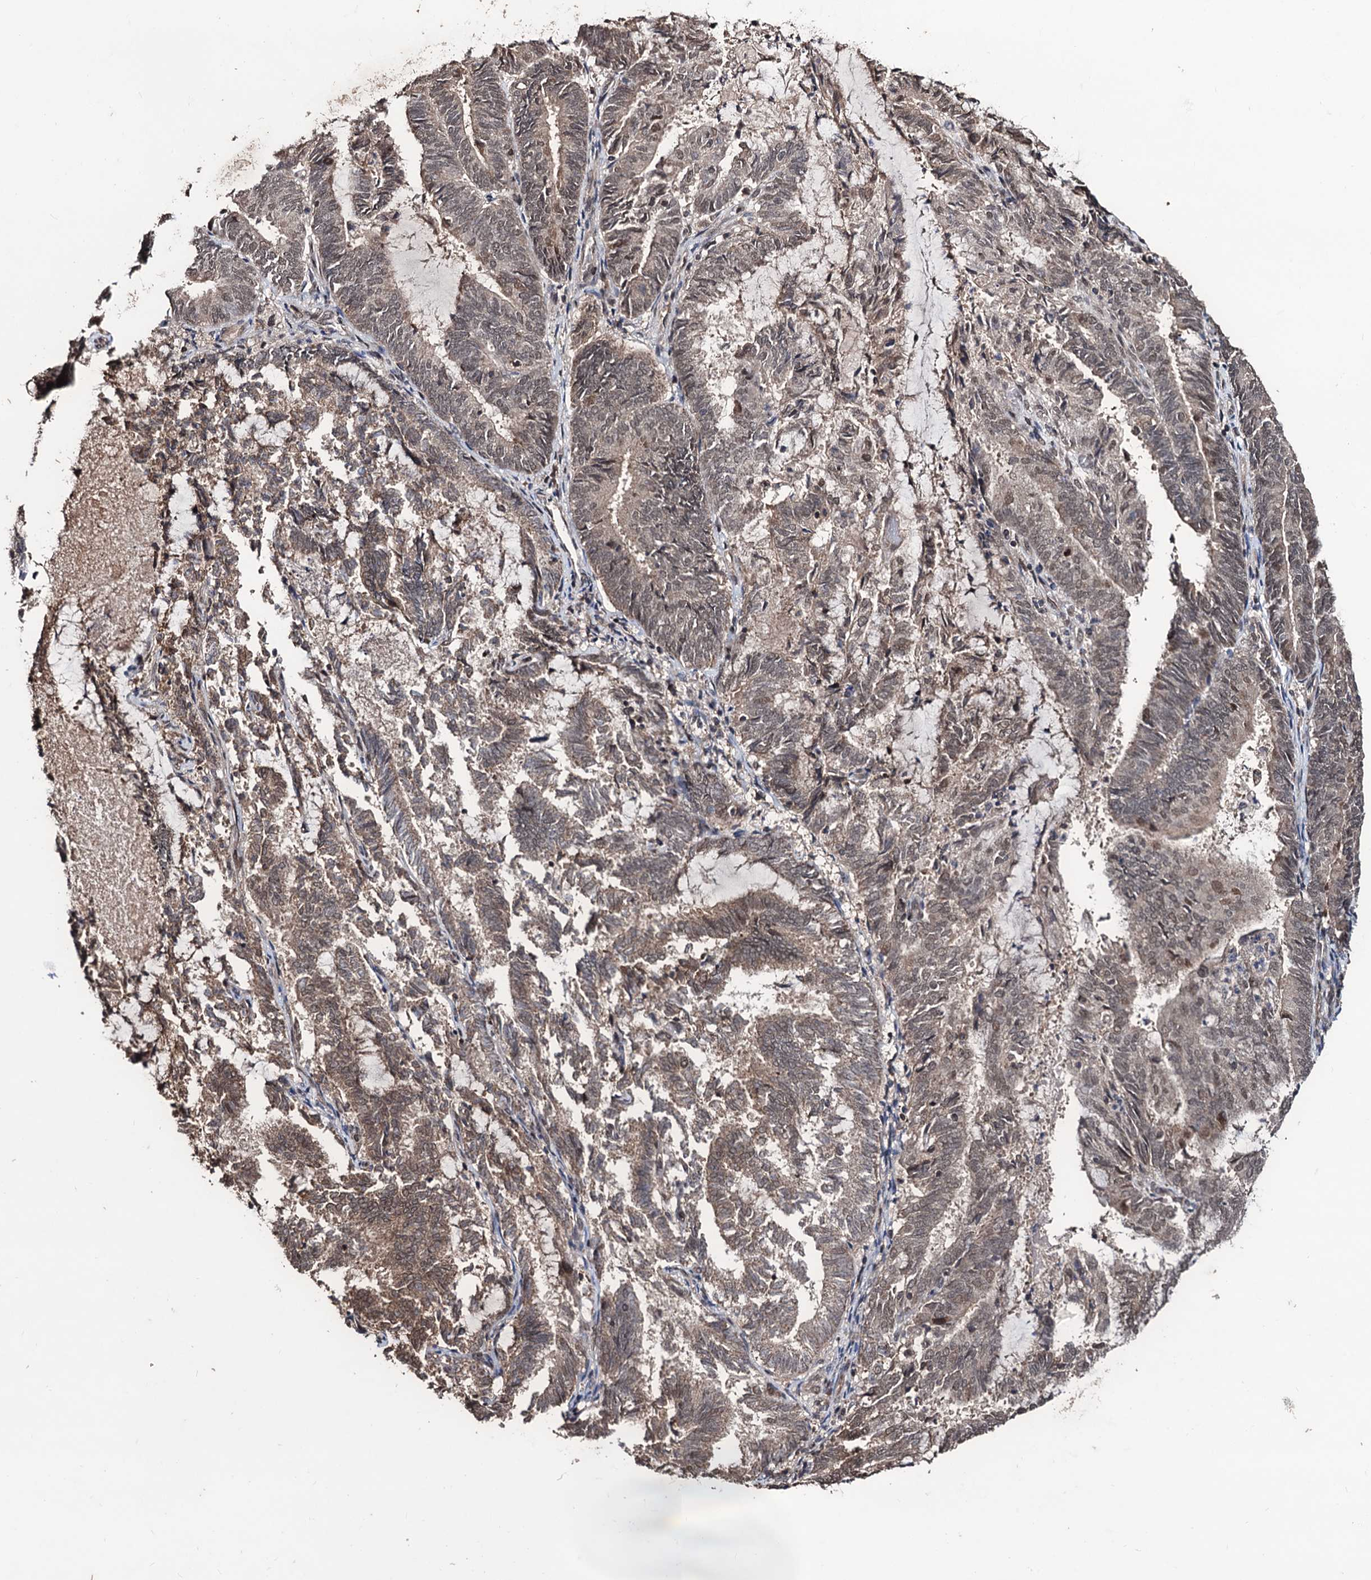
{"staining": {"intensity": "weak", "quantity": ">75%", "location": "cytoplasmic/membranous,nuclear"}, "tissue": "endometrial cancer", "cell_type": "Tumor cells", "image_type": "cancer", "snomed": [{"axis": "morphology", "description": "Adenocarcinoma, NOS"}, {"axis": "topography", "description": "Endometrium"}], "caption": "Endometrial cancer stained for a protein shows weak cytoplasmic/membranous and nuclear positivity in tumor cells. The protein is stained brown, and the nuclei are stained in blue (DAB (3,3'-diaminobenzidine) IHC with brightfield microscopy, high magnification).", "gene": "KLF5", "patient": {"sex": "female", "age": 80}}